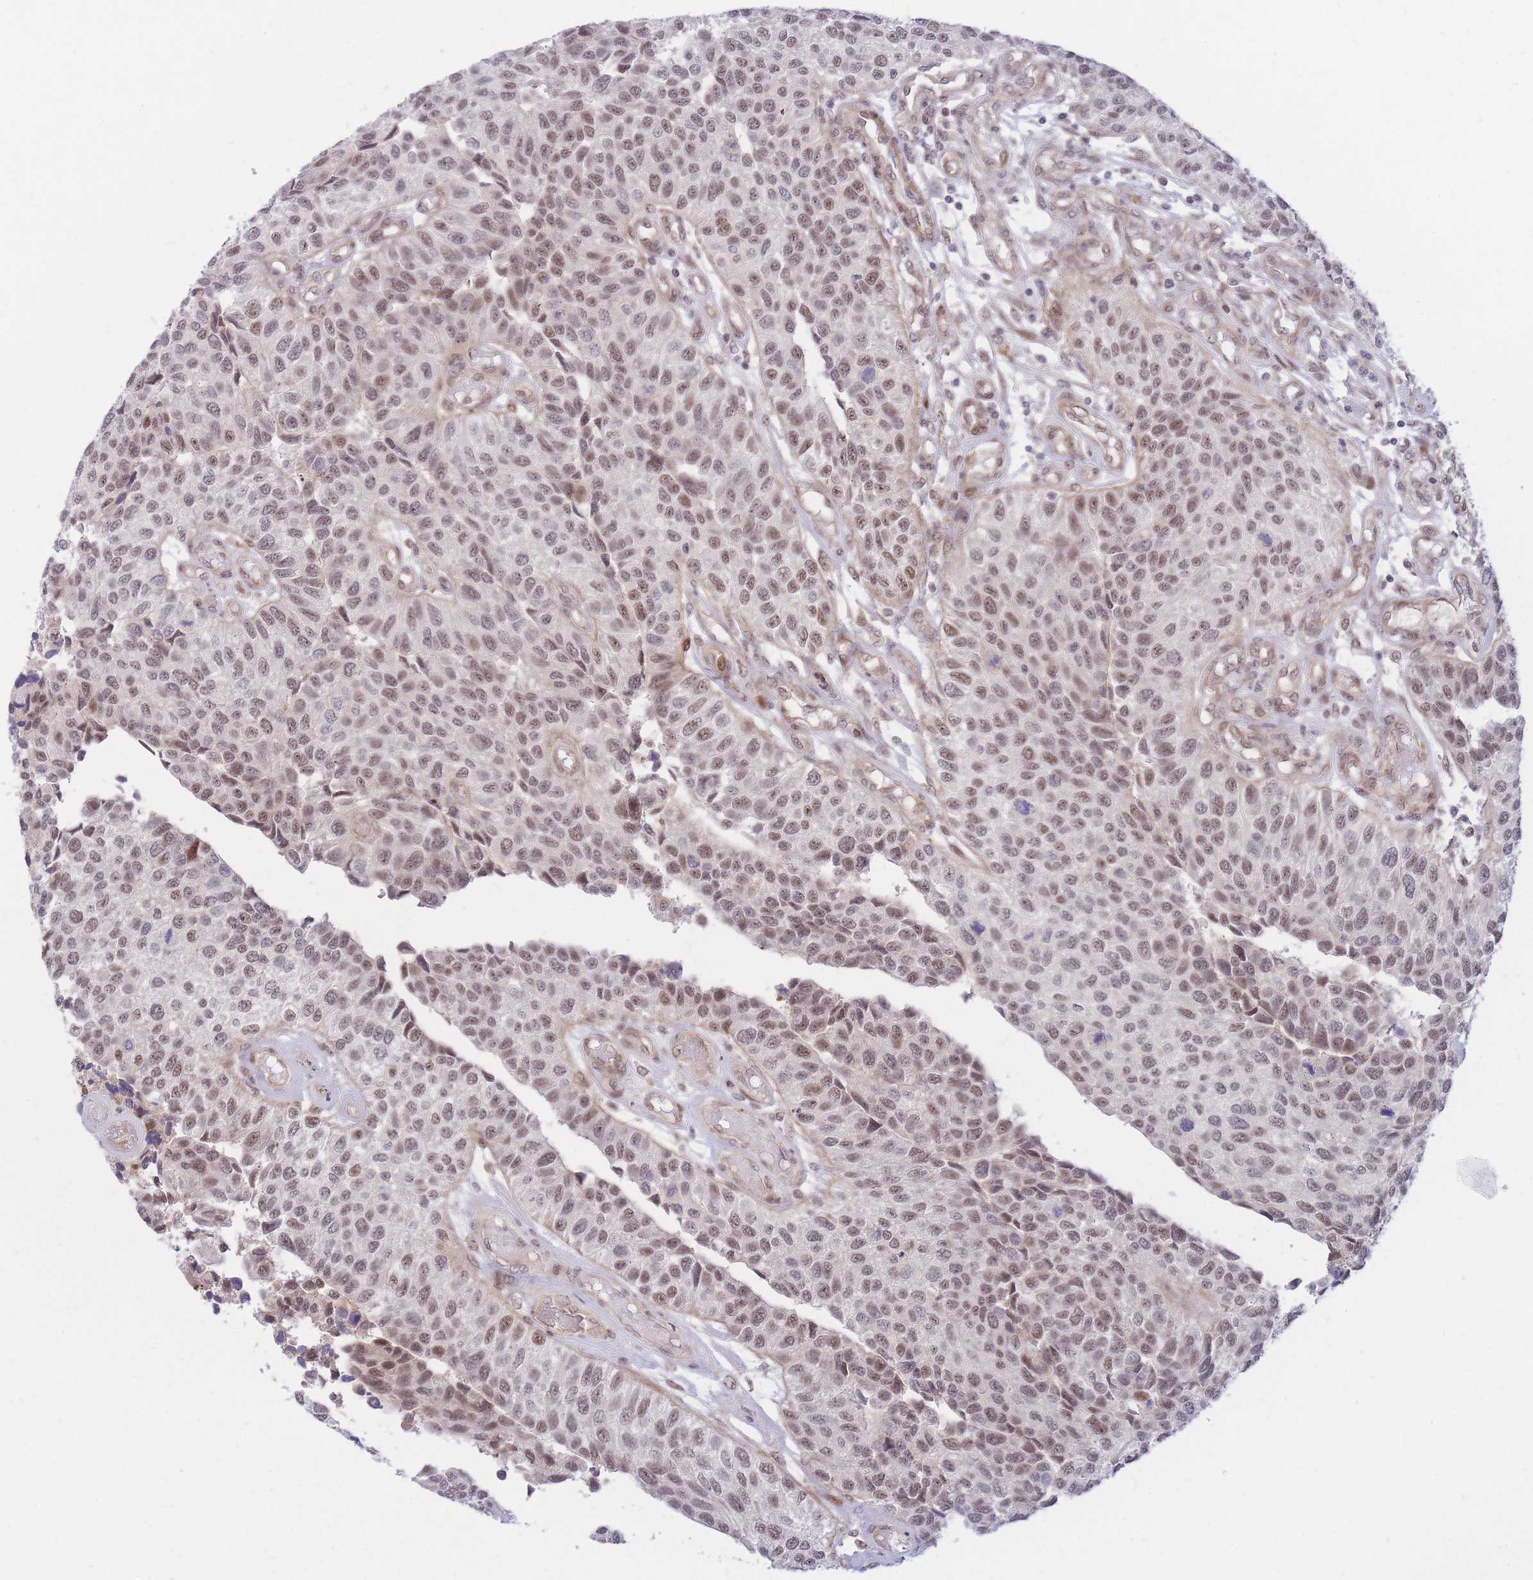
{"staining": {"intensity": "moderate", "quantity": "25%-75%", "location": "nuclear"}, "tissue": "urothelial cancer", "cell_type": "Tumor cells", "image_type": "cancer", "snomed": [{"axis": "morphology", "description": "Urothelial carcinoma, NOS"}, {"axis": "topography", "description": "Urinary bladder"}], "caption": "Immunohistochemical staining of transitional cell carcinoma exhibits medium levels of moderate nuclear staining in approximately 25%-75% of tumor cells. (Brightfield microscopy of DAB IHC at high magnification).", "gene": "ERICH6B", "patient": {"sex": "male", "age": 55}}